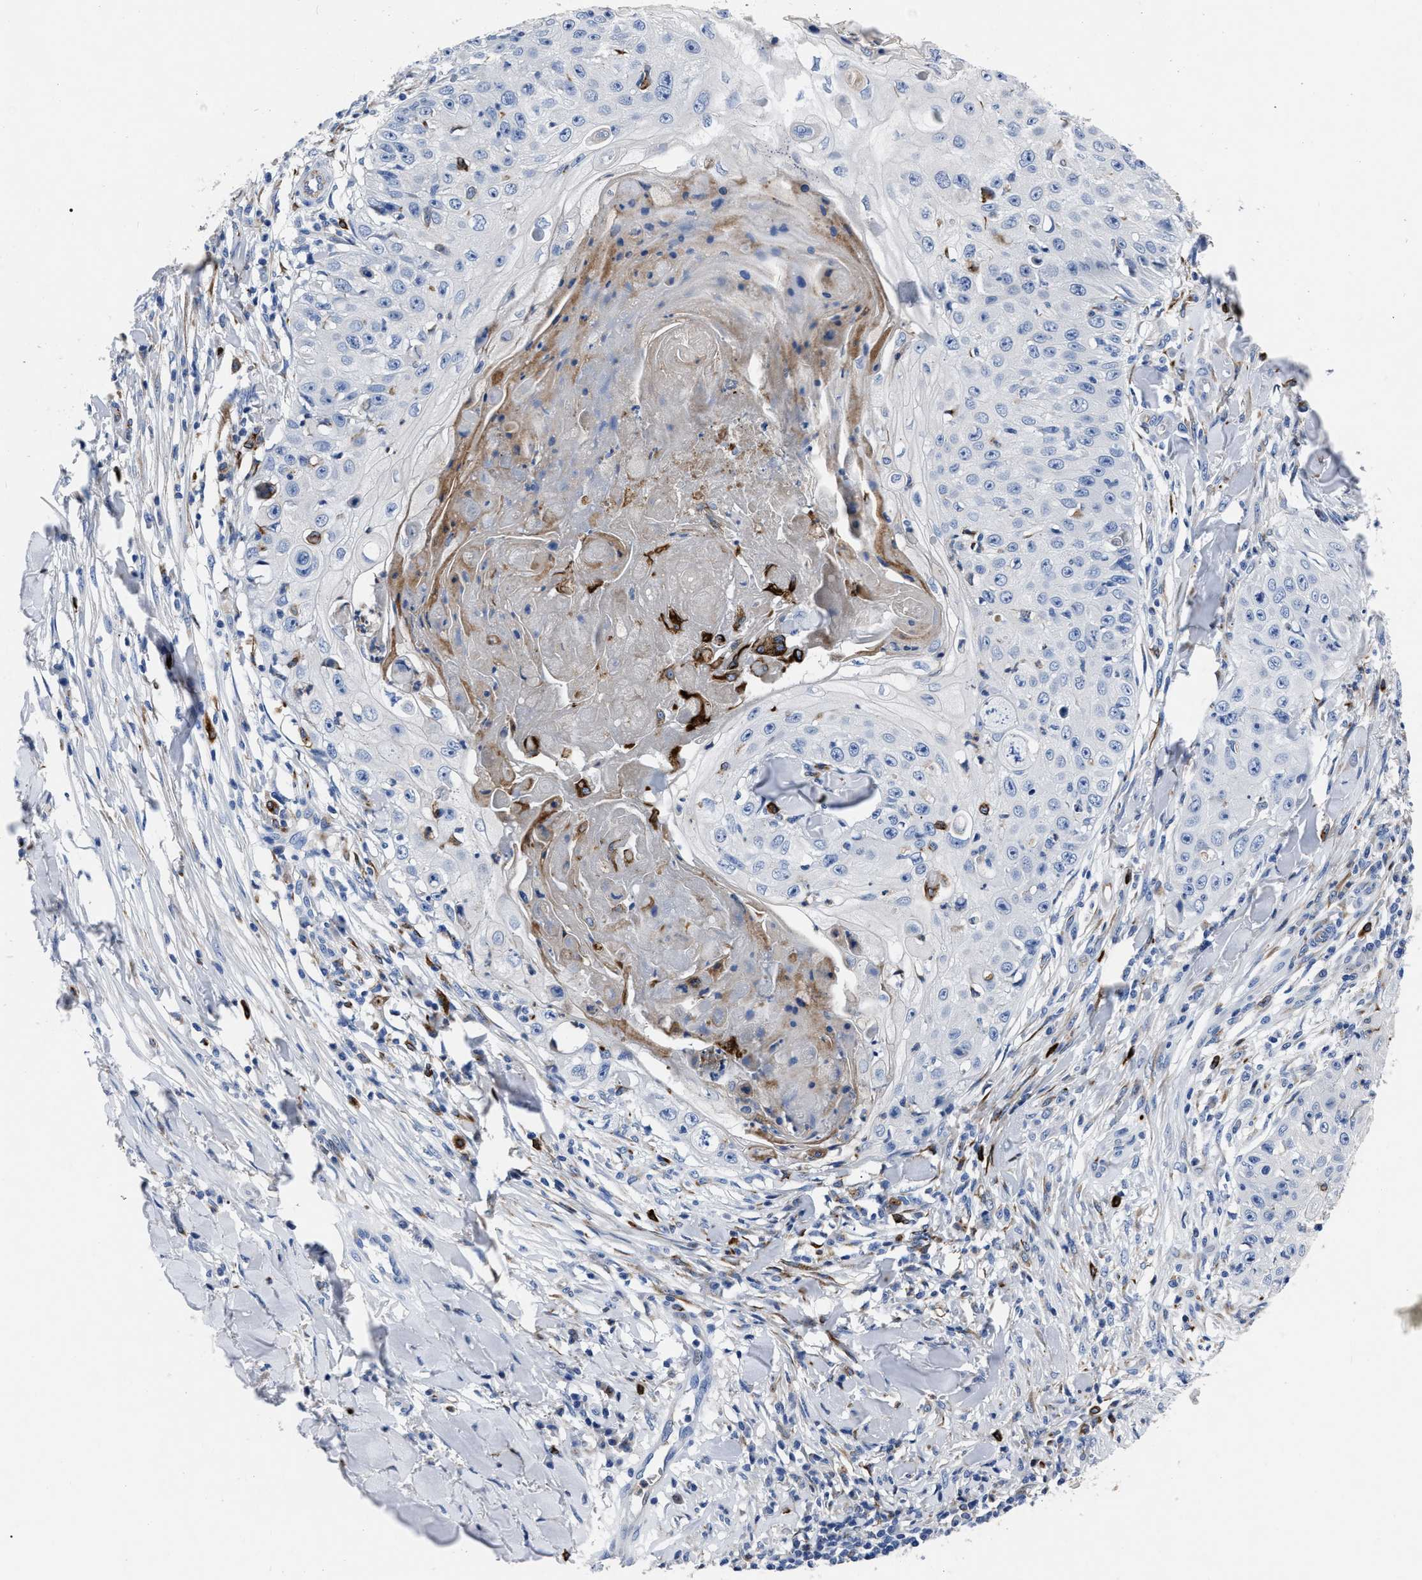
{"staining": {"intensity": "negative", "quantity": "none", "location": "none"}, "tissue": "skin cancer", "cell_type": "Tumor cells", "image_type": "cancer", "snomed": [{"axis": "morphology", "description": "Squamous cell carcinoma, NOS"}, {"axis": "topography", "description": "Skin"}], "caption": "This photomicrograph is of squamous cell carcinoma (skin) stained with immunohistochemistry (IHC) to label a protein in brown with the nuclei are counter-stained blue. There is no positivity in tumor cells. (Brightfield microscopy of DAB immunohistochemistry (IHC) at high magnification).", "gene": "OR10G3", "patient": {"sex": "male", "age": 86}}